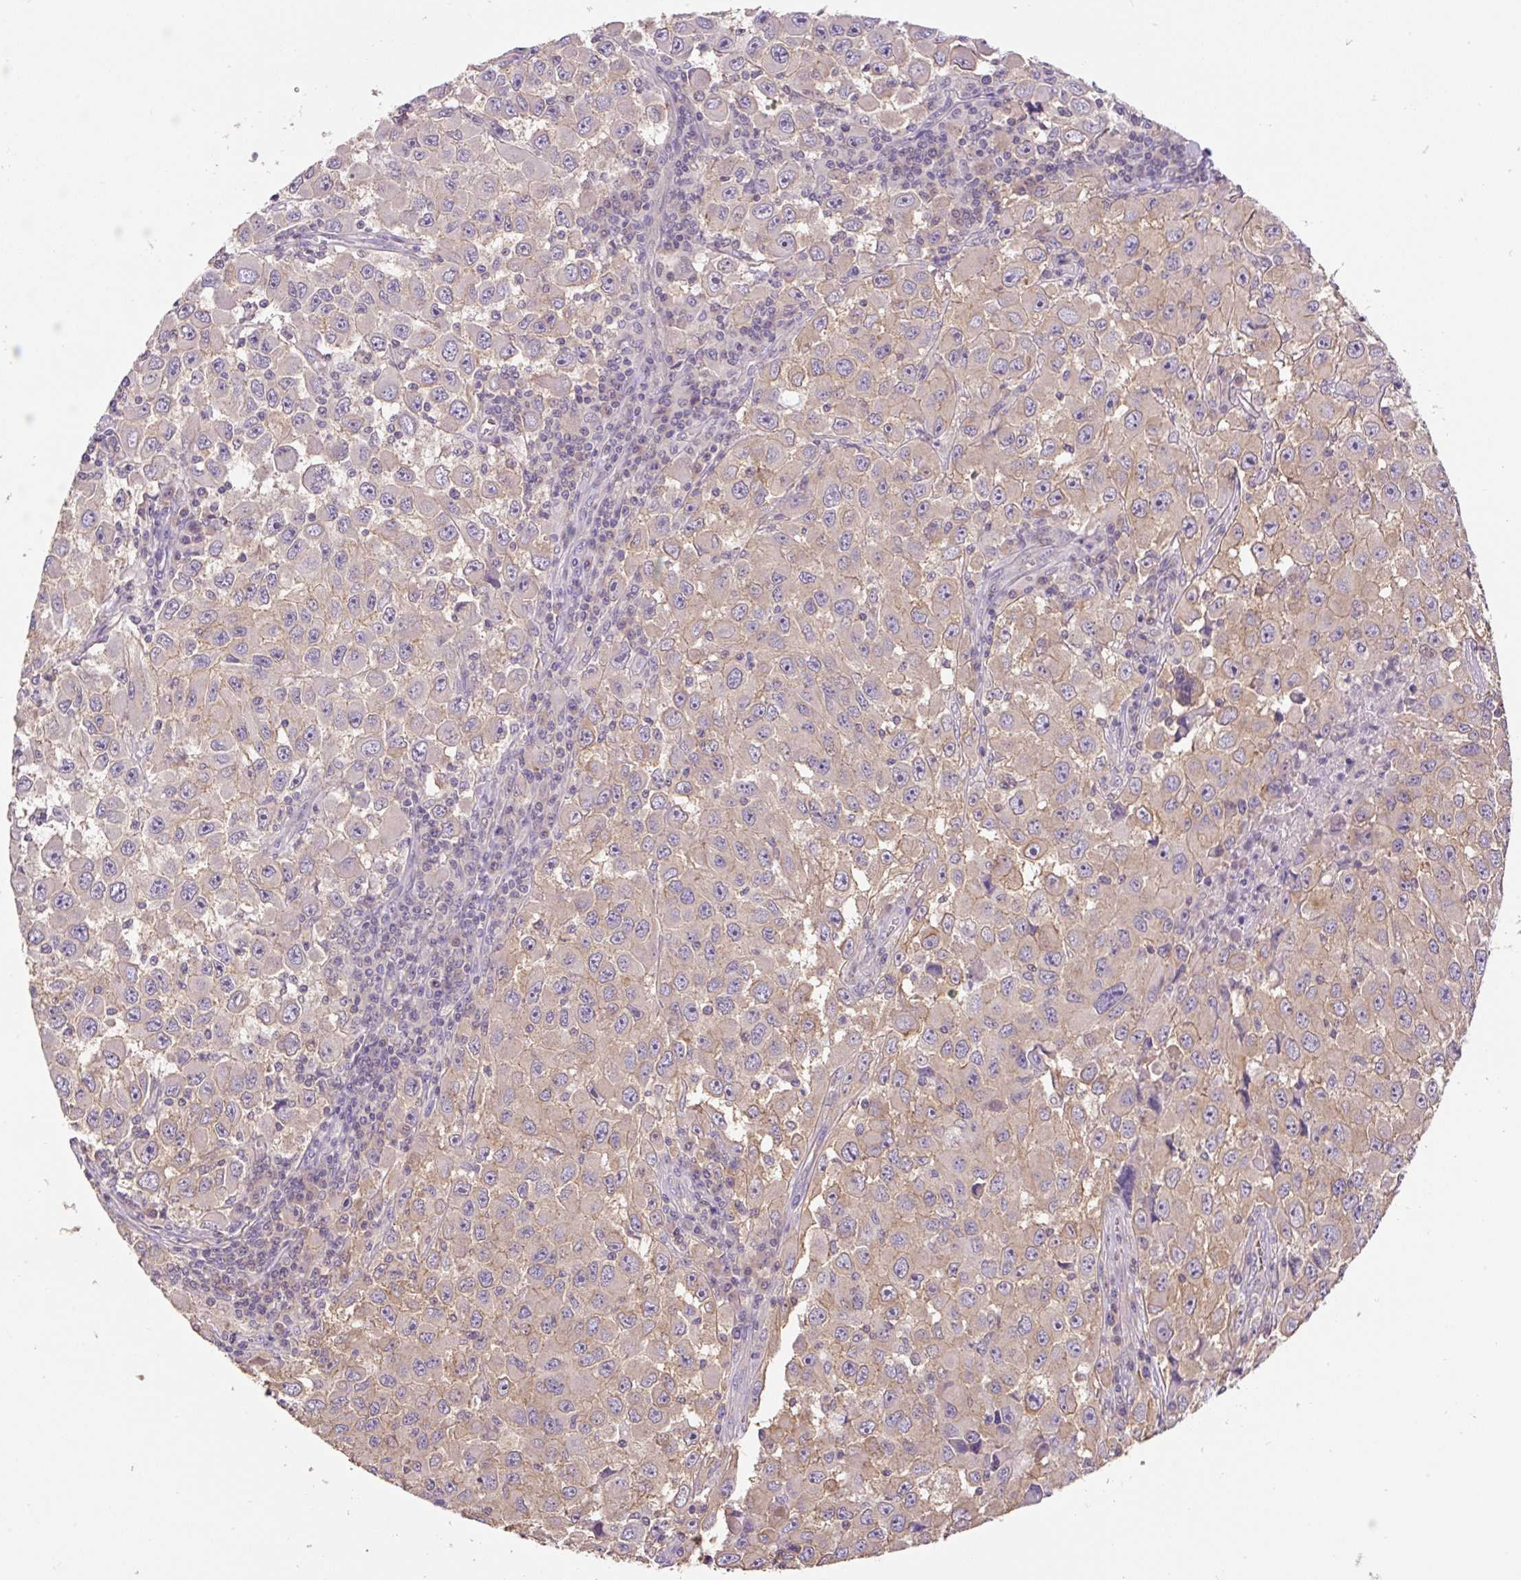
{"staining": {"intensity": "weak", "quantity": "<25%", "location": "cytoplasmic/membranous"}, "tissue": "melanoma", "cell_type": "Tumor cells", "image_type": "cancer", "snomed": [{"axis": "morphology", "description": "Malignant melanoma, Metastatic site"}, {"axis": "topography", "description": "Lymph node"}], "caption": "Micrograph shows no protein expression in tumor cells of malignant melanoma (metastatic site) tissue.", "gene": "COX8A", "patient": {"sex": "female", "age": 67}}